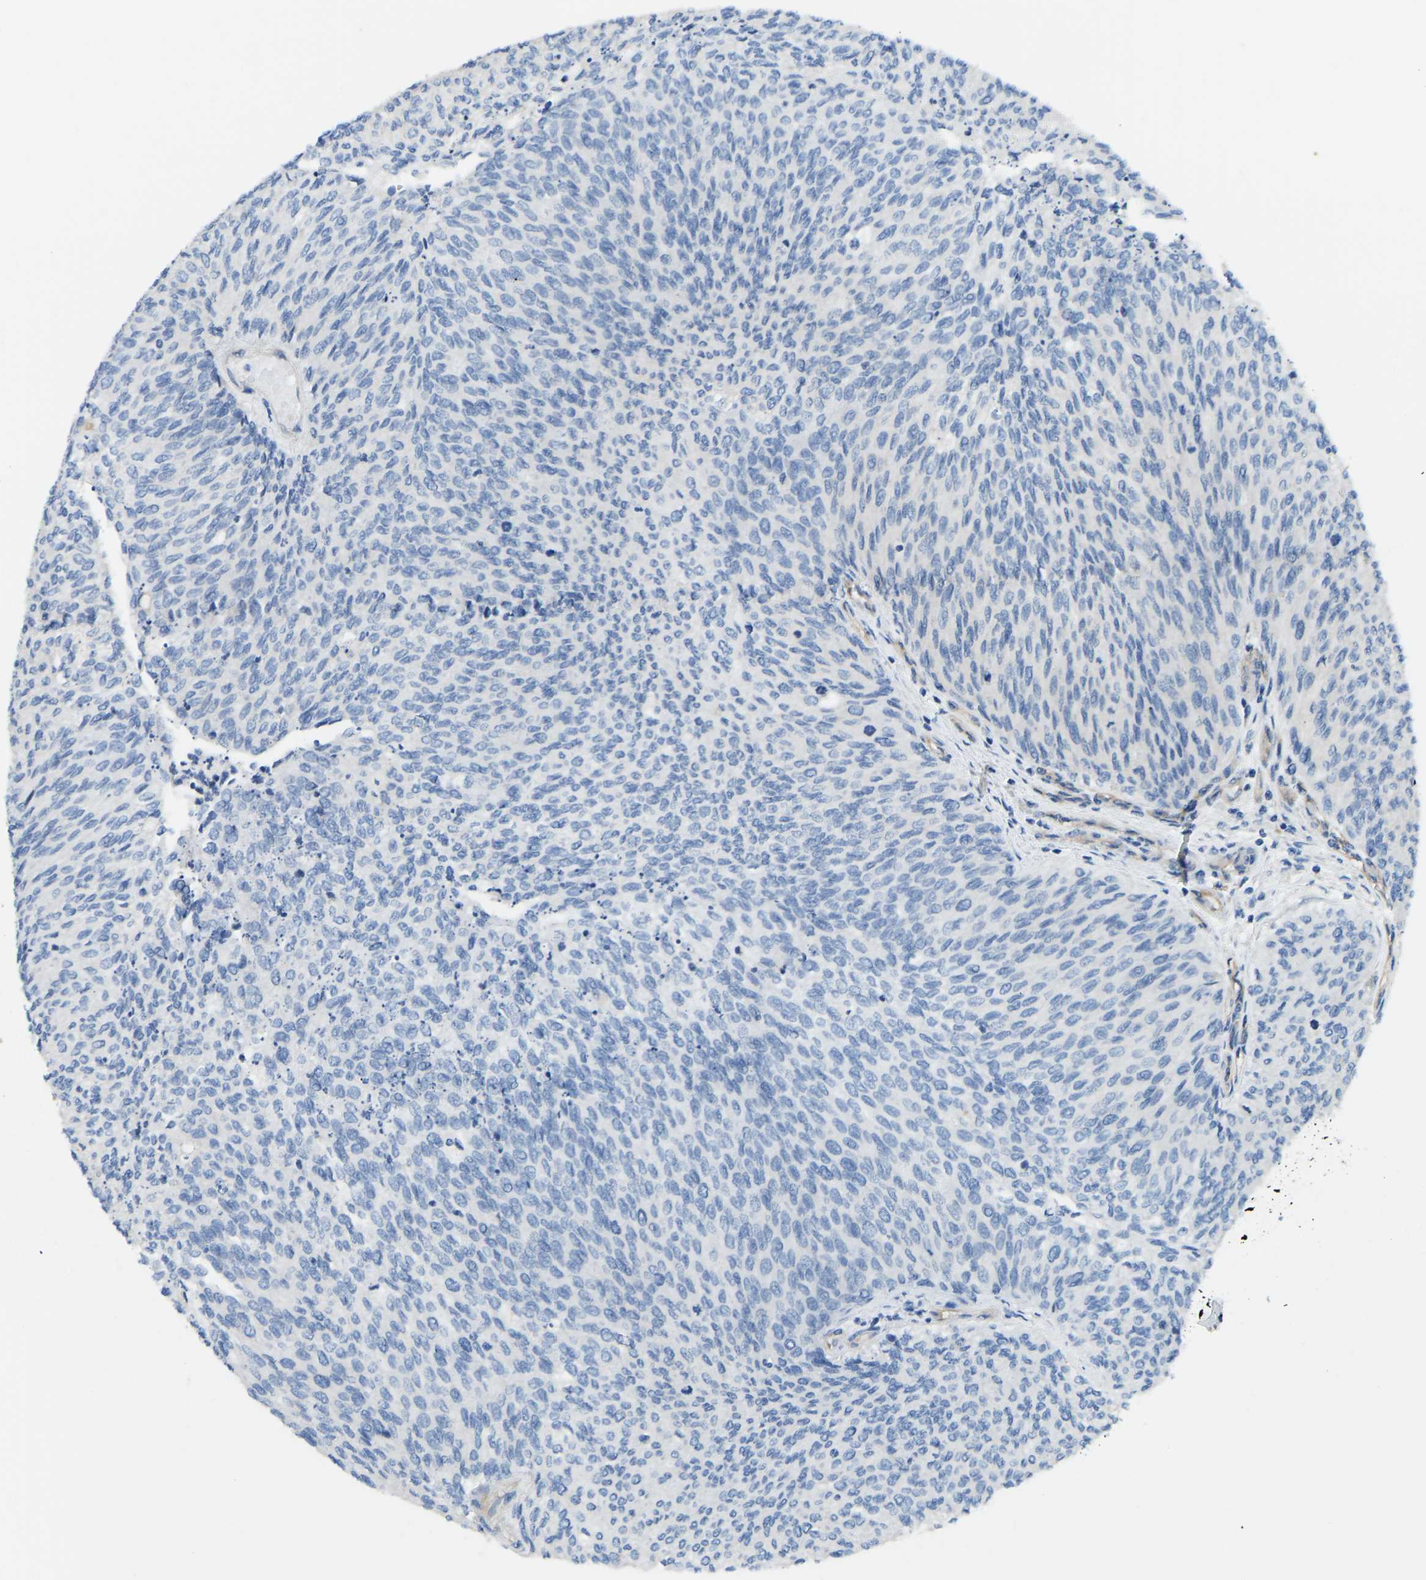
{"staining": {"intensity": "negative", "quantity": "none", "location": "none"}, "tissue": "urothelial cancer", "cell_type": "Tumor cells", "image_type": "cancer", "snomed": [{"axis": "morphology", "description": "Urothelial carcinoma, Low grade"}, {"axis": "topography", "description": "Urinary bladder"}], "caption": "An image of human urothelial carcinoma (low-grade) is negative for staining in tumor cells.", "gene": "CHAD", "patient": {"sex": "female", "age": 79}}